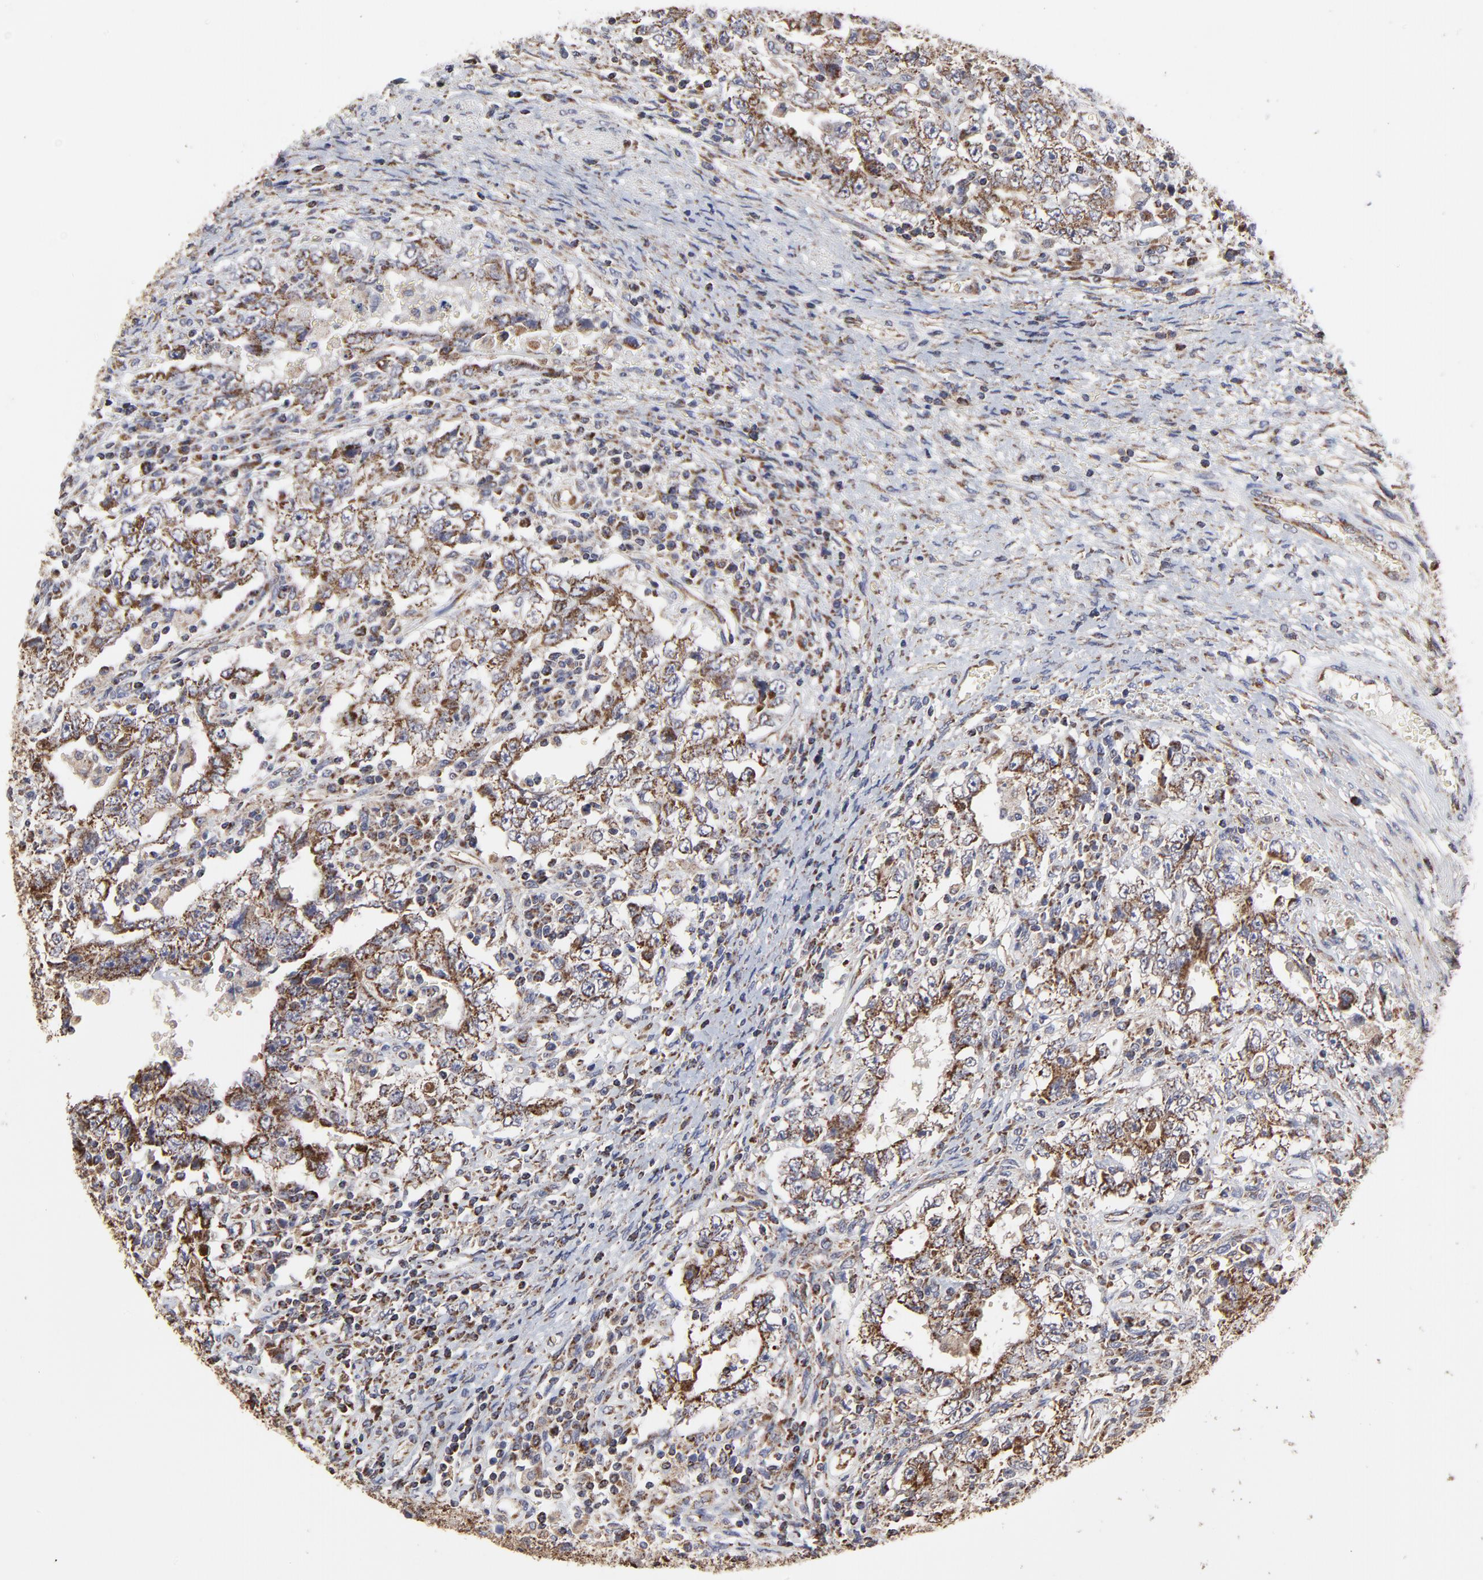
{"staining": {"intensity": "weak", "quantity": ">75%", "location": "cytoplasmic/membranous"}, "tissue": "testis cancer", "cell_type": "Tumor cells", "image_type": "cancer", "snomed": [{"axis": "morphology", "description": "Carcinoma, Embryonal, NOS"}, {"axis": "topography", "description": "Testis"}], "caption": "A low amount of weak cytoplasmic/membranous expression is appreciated in about >75% of tumor cells in testis embryonal carcinoma tissue. The protein is stained brown, and the nuclei are stained in blue (DAB (3,3'-diaminobenzidine) IHC with brightfield microscopy, high magnification).", "gene": "ZNF550", "patient": {"sex": "male", "age": 26}}